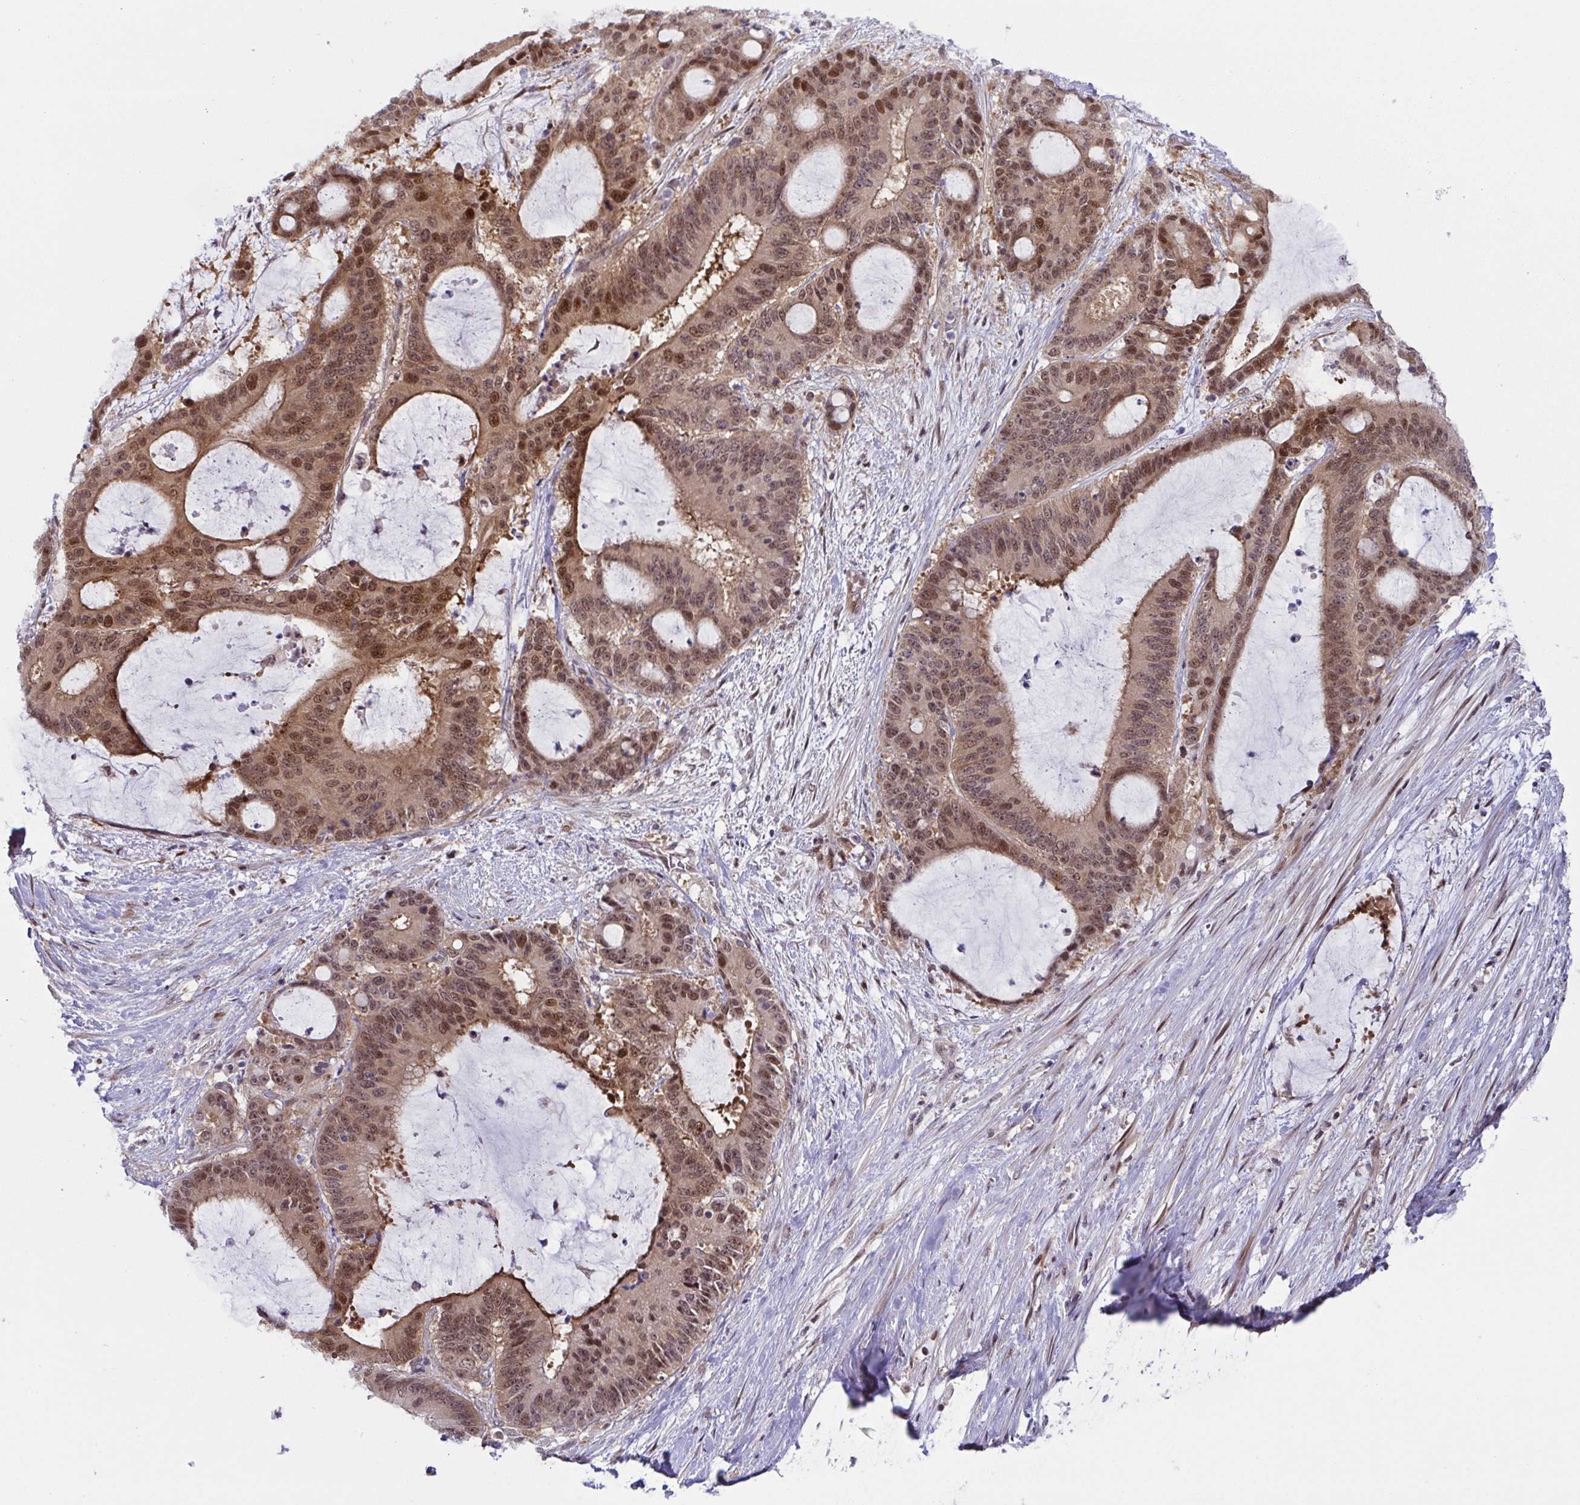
{"staining": {"intensity": "moderate", "quantity": ">75%", "location": "cytoplasmic/membranous,nuclear"}, "tissue": "liver cancer", "cell_type": "Tumor cells", "image_type": "cancer", "snomed": [{"axis": "morphology", "description": "Normal tissue, NOS"}, {"axis": "morphology", "description": "Cholangiocarcinoma"}, {"axis": "topography", "description": "Liver"}, {"axis": "topography", "description": "Peripheral nerve tissue"}], "caption": "The photomicrograph shows immunohistochemical staining of liver cancer (cholangiocarcinoma). There is moderate cytoplasmic/membranous and nuclear staining is seen in approximately >75% of tumor cells. Ihc stains the protein in brown and the nuclei are stained blue.", "gene": "DNAJB1", "patient": {"sex": "female", "age": 73}}